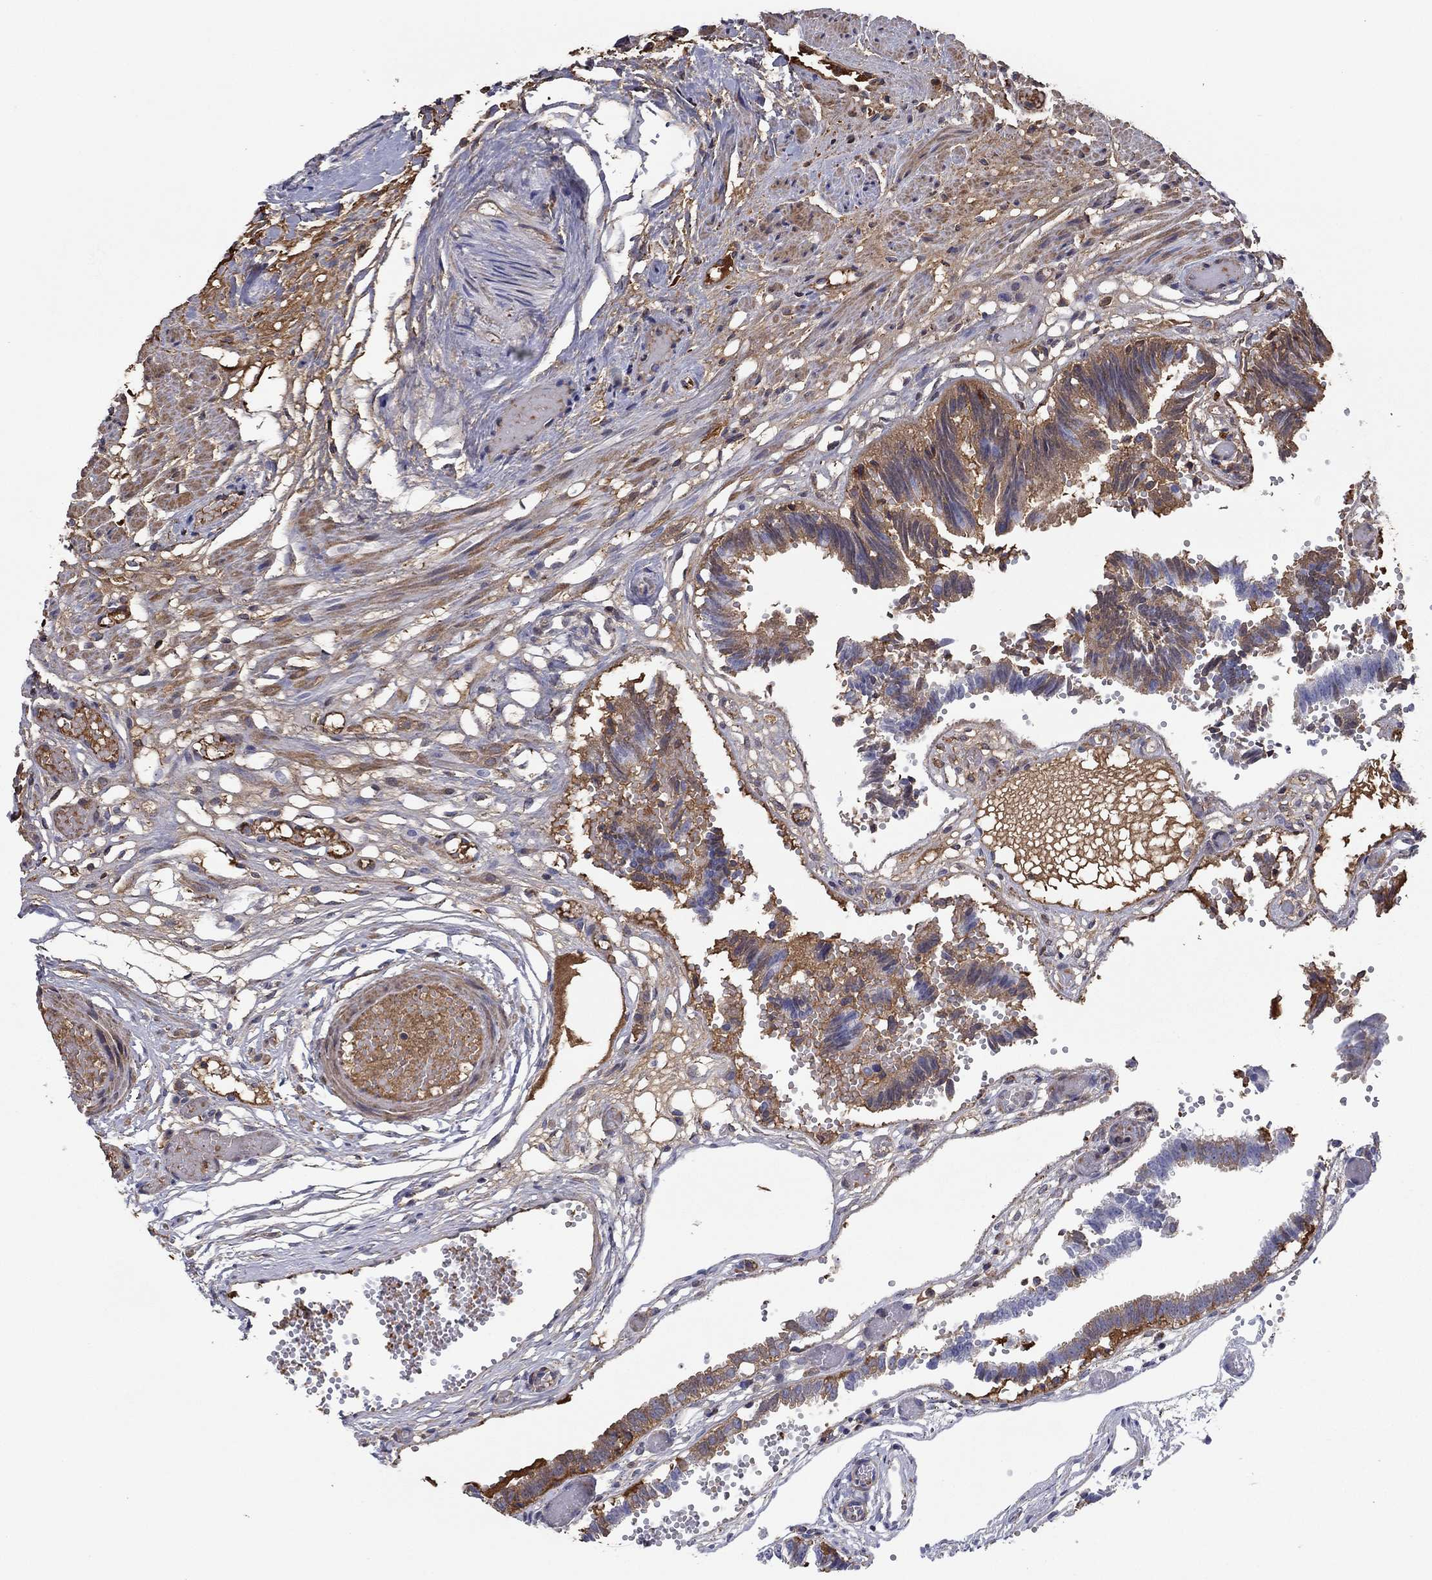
{"staining": {"intensity": "moderate", "quantity": "25%-75%", "location": "cytoplasmic/membranous"}, "tissue": "fallopian tube", "cell_type": "Glandular cells", "image_type": "normal", "snomed": [{"axis": "morphology", "description": "Normal tissue, NOS"}, {"axis": "topography", "description": "Fallopian tube"}], "caption": "The photomicrograph displays immunohistochemical staining of benign fallopian tube. There is moderate cytoplasmic/membranous positivity is identified in approximately 25%-75% of glandular cells. The staining is performed using DAB (3,3'-diaminobenzidine) brown chromogen to label protein expression. The nuclei are counter-stained blue using hematoxylin.", "gene": "HPX", "patient": {"sex": "female", "age": 37}}